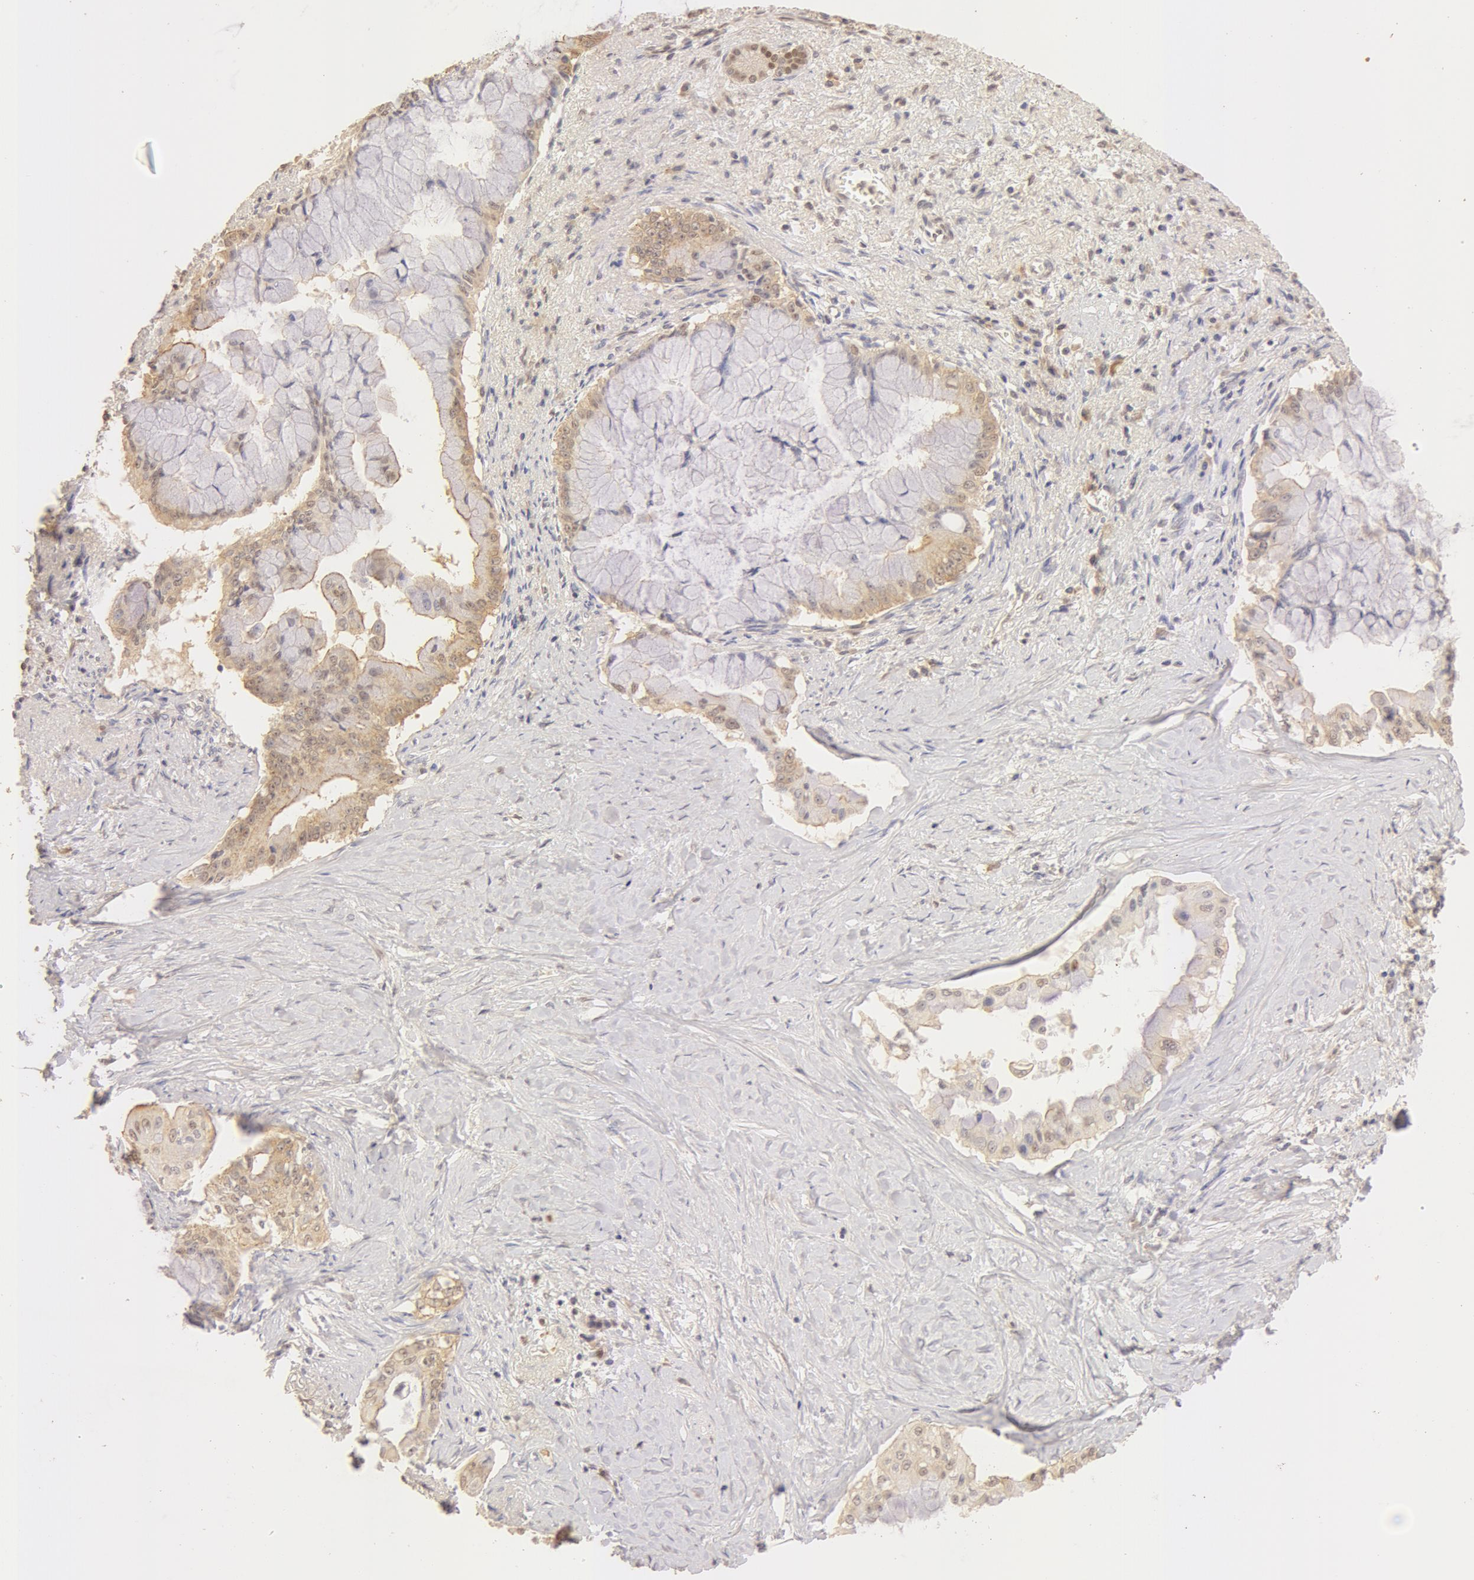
{"staining": {"intensity": "moderate", "quantity": ">75%", "location": "cytoplasmic/membranous,nuclear"}, "tissue": "pancreatic cancer", "cell_type": "Tumor cells", "image_type": "cancer", "snomed": [{"axis": "morphology", "description": "Adenocarcinoma, NOS"}, {"axis": "topography", "description": "Pancreas"}], "caption": "DAB (3,3'-diaminobenzidine) immunohistochemical staining of human pancreatic cancer reveals moderate cytoplasmic/membranous and nuclear protein expression in about >75% of tumor cells.", "gene": "SNRNP70", "patient": {"sex": "male", "age": 59}}